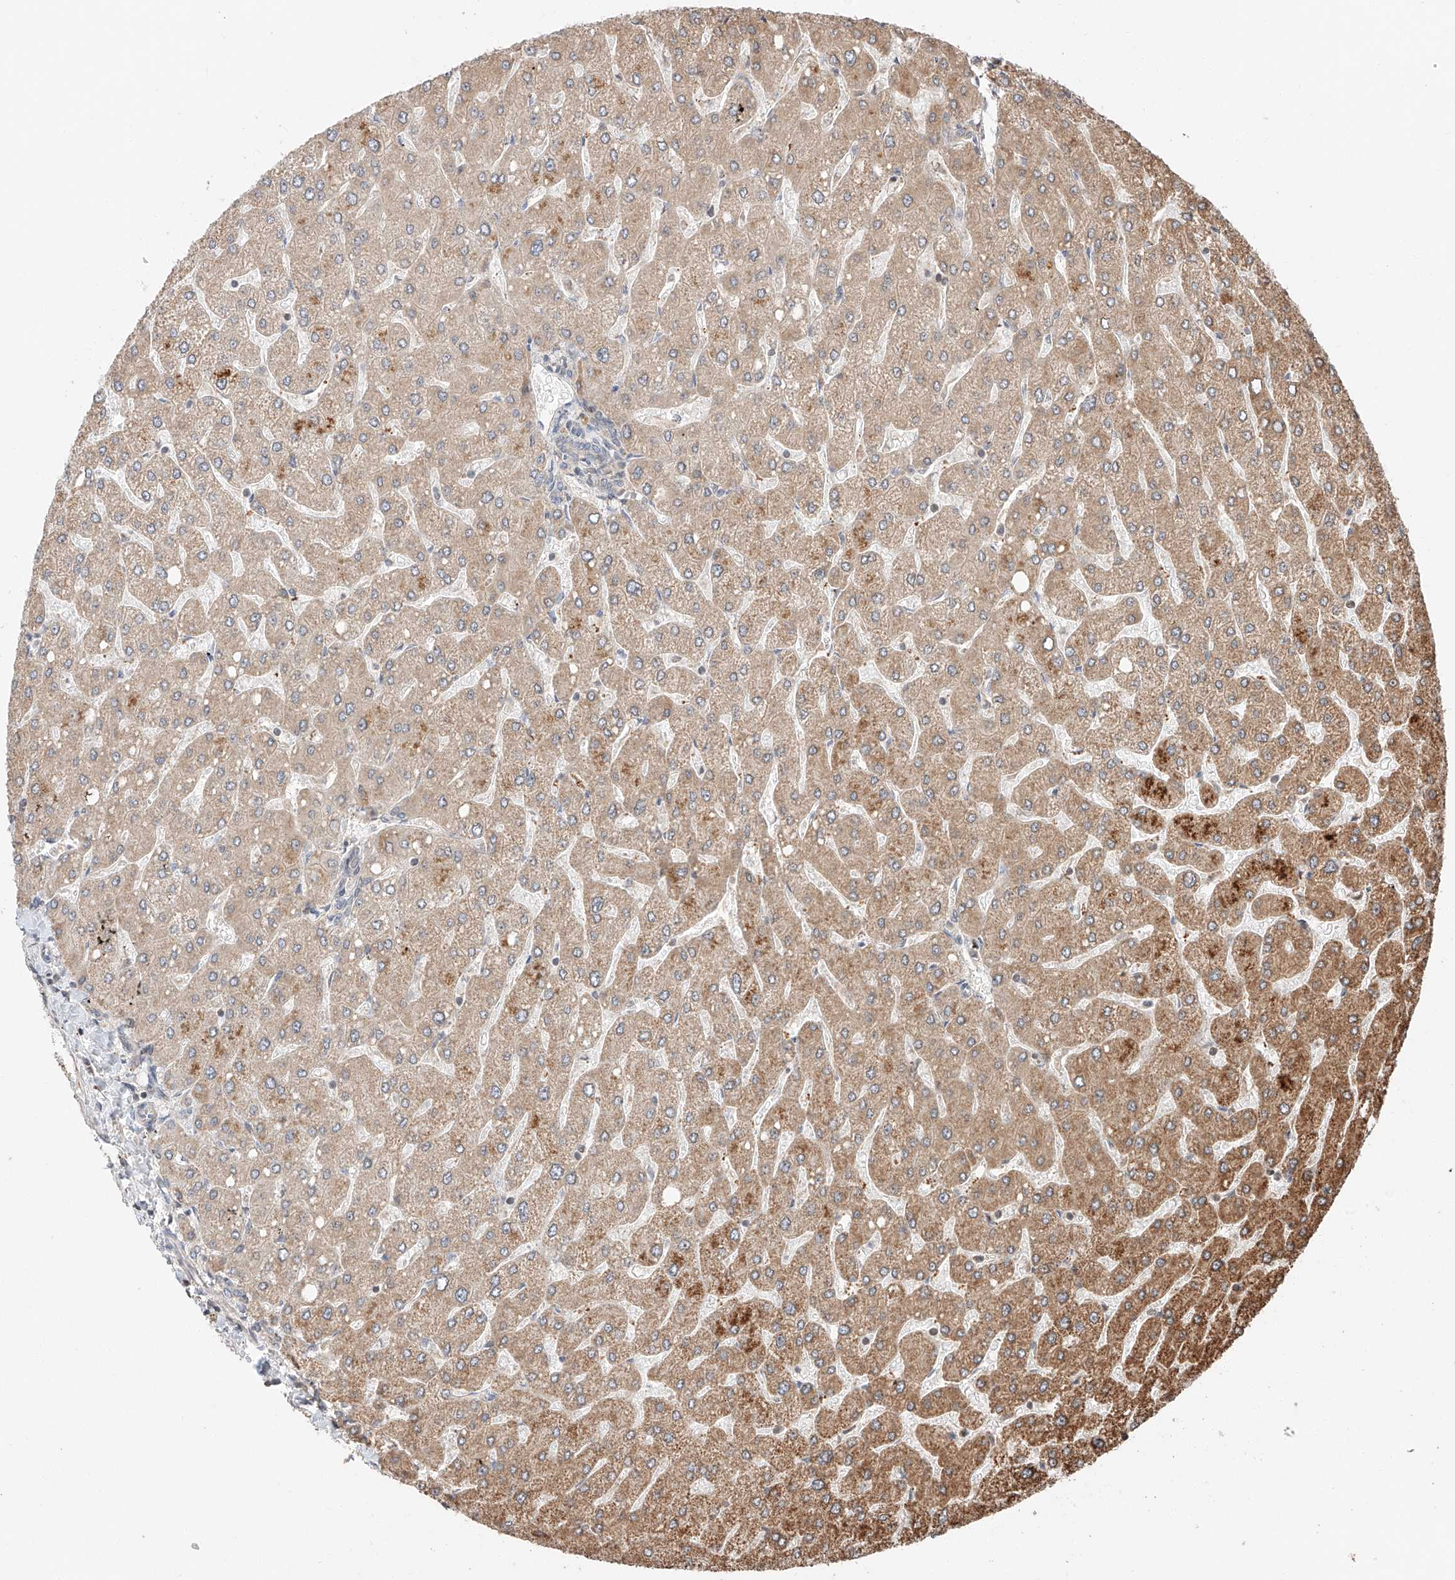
{"staining": {"intensity": "moderate", "quantity": "<25%", "location": "cytoplasmic/membranous"}, "tissue": "liver", "cell_type": "Cholangiocytes", "image_type": "normal", "snomed": [{"axis": "morphology", "description": "Normal tissue, NOS"}, {"axis": "topography", "description": "Liver"}], "caption": "Immunohistochemical staining of benign human liver demonstrates moderate cytoplasmic/membranous protein positivity in approximately <25% of cholangiocytes. (brown staining indicates protein expression, while blue staining denotes nuclei).", "gene": "ARHGAP33", "patient": {"sex": "male", "age": 55}}